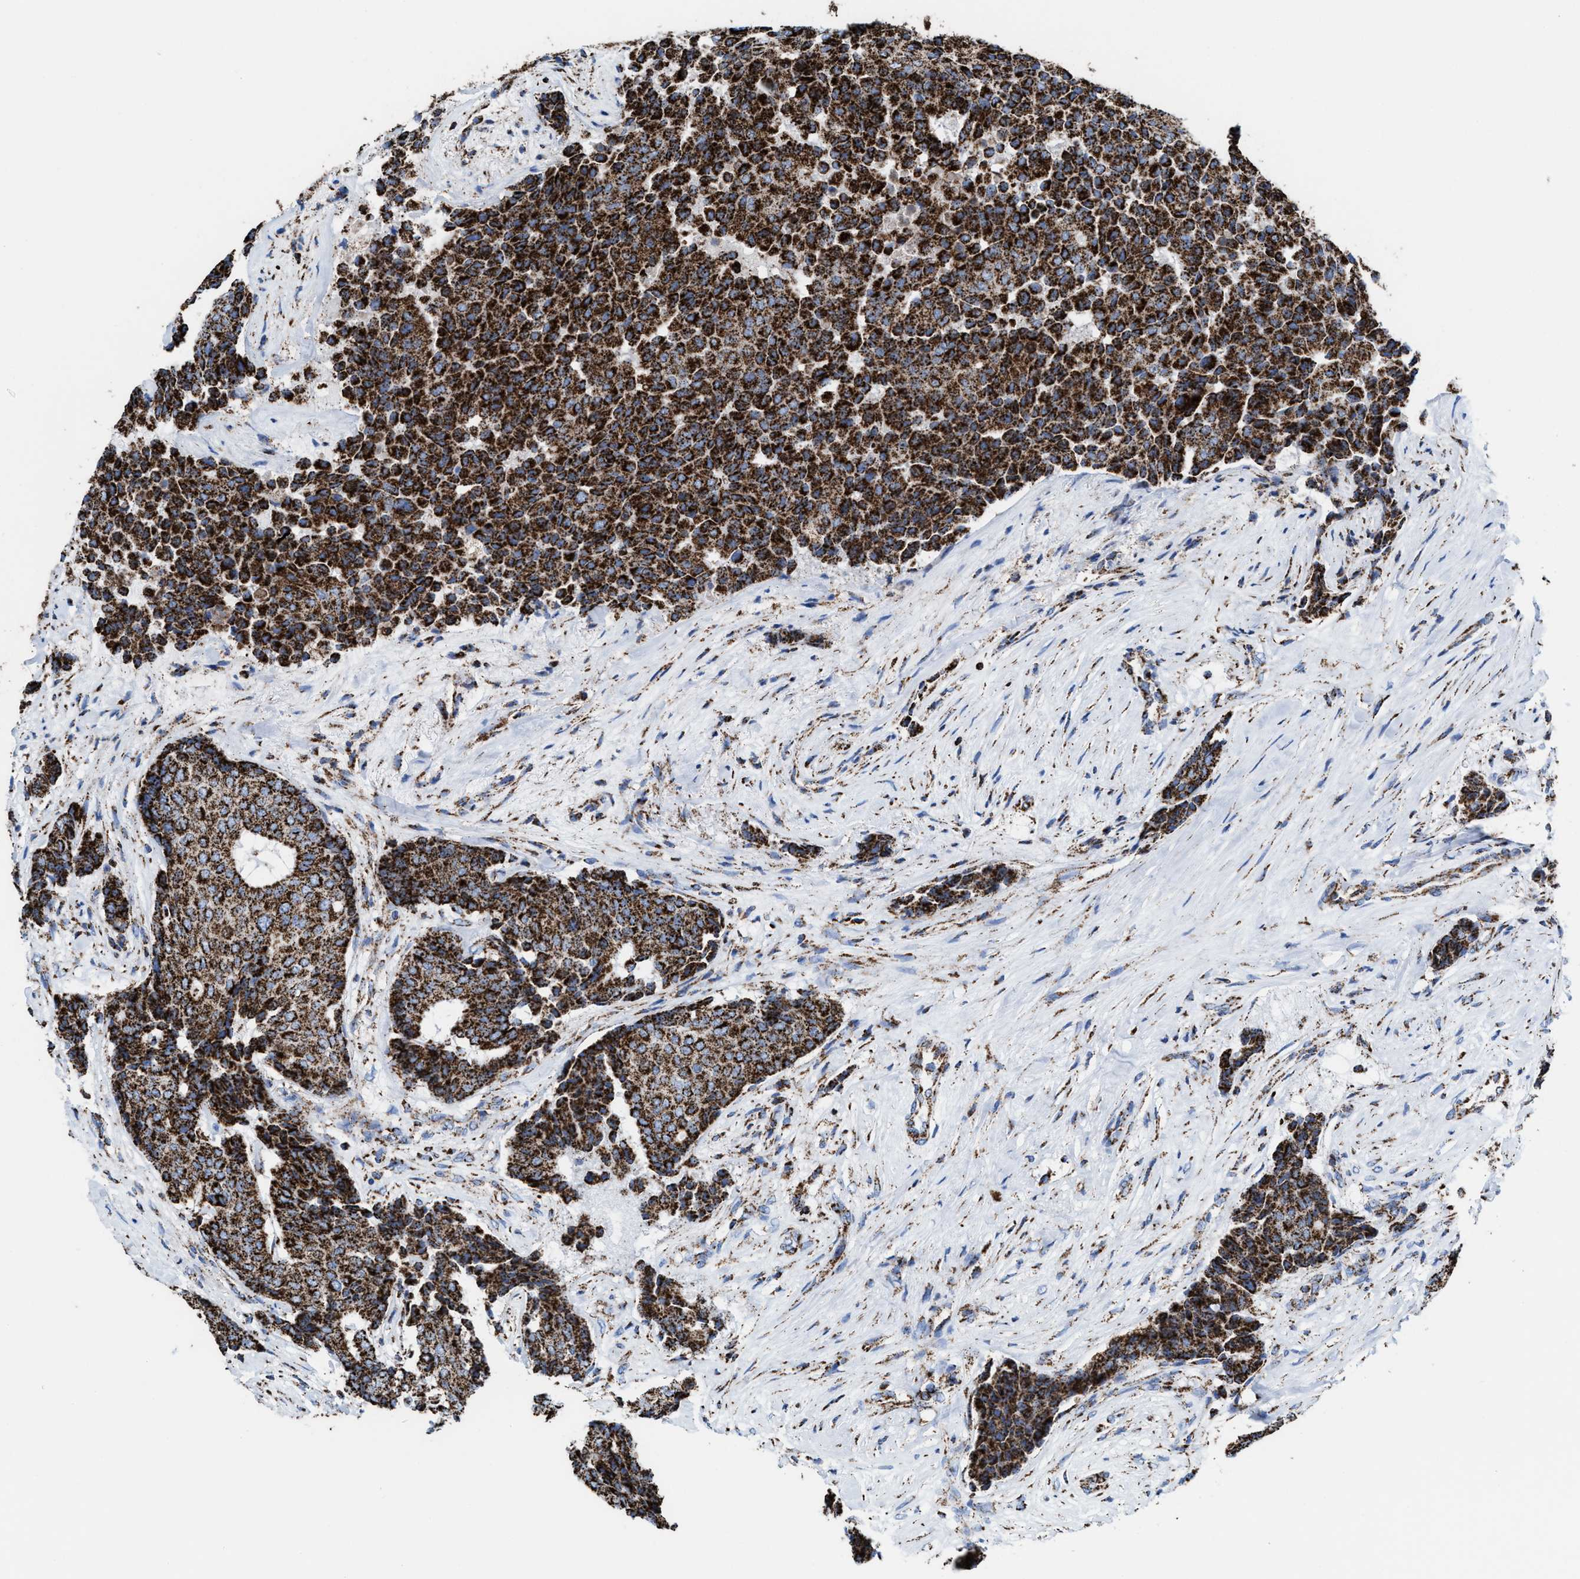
{"staining": {"intensity": "strong", "quantity": ">75%", "location": "cytoplasmic/membranous"}, "tissue": "breast cancer", "cell_type": "Tumor cells", "image_type": "cancer", "snomed": [{"axis": "morphology", "description": "Duct carcinoma"}, {"axis": "topography", "description": "Breast"}], "caption": "Protein staining of breast infiltrating ductal carcinoma tissue displays strong cytoplasmic/membranous positivity in approximately >75% of tumor cells.", "gene": "ECHS1", "patient": {"sex": "female", "age": 75}}